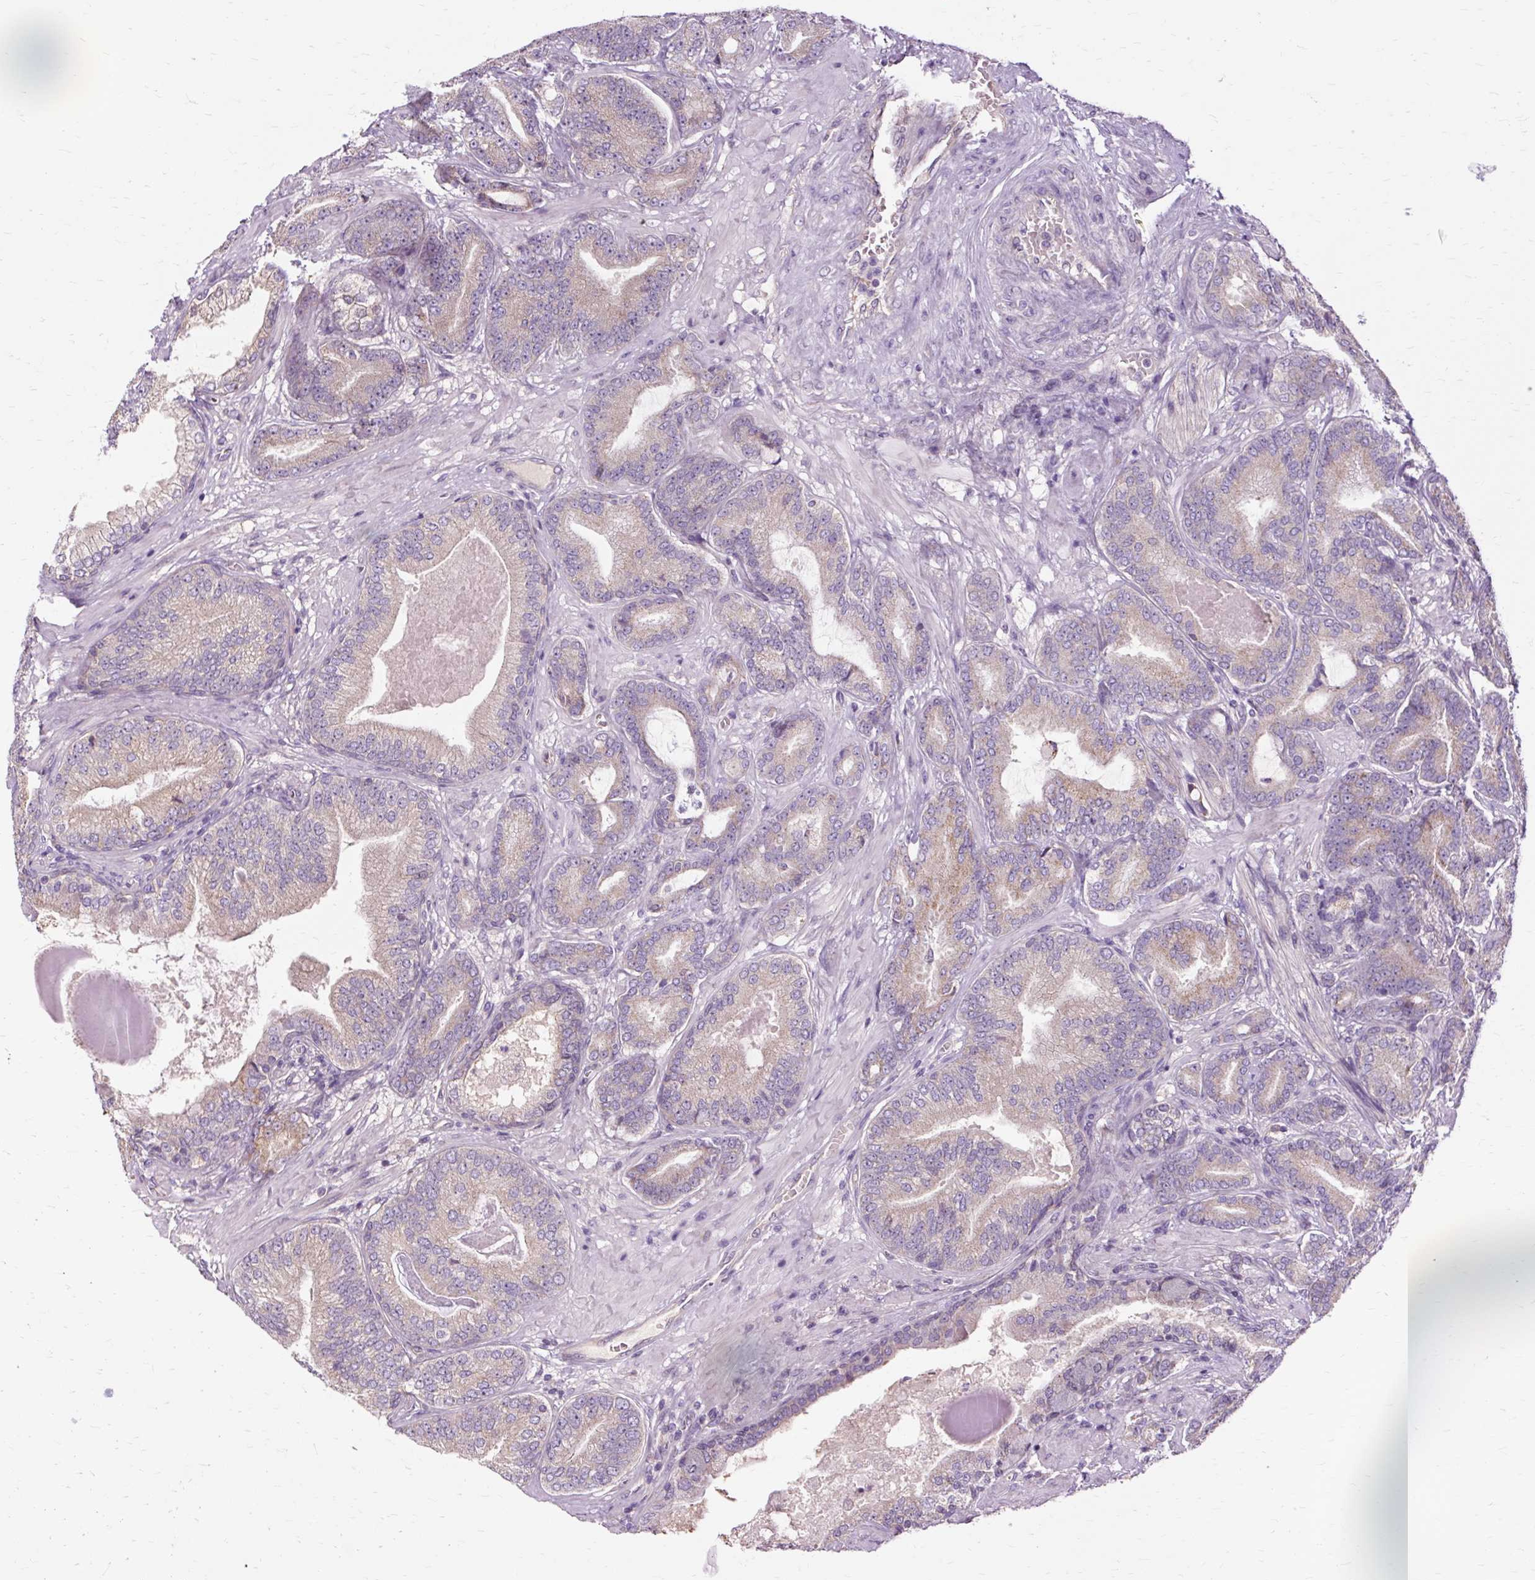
{"staining": {"intensity": "weak", "quantity": ">75%", "location": "cytoplasmic/membranous"}, "tissue": "prostate cancer", "cell_type": "Tumor cells", "image_type": "cancer", "snomed": [{"axis": "morphology", "description": "Adenocarcinoma, Low grade"}, {"axis": "topography", "description": "Prostate and seminal vesicle, NOS"}], "caption": "Immunohistochemical staining of prostate adenocarcinoma (low-grade) displays low levels of weak cytoplasmic/membranous protein expression in about >75% of tumor cells.", "gene": "PDZD2", "patient": {"sex": "male", "age": 61}}